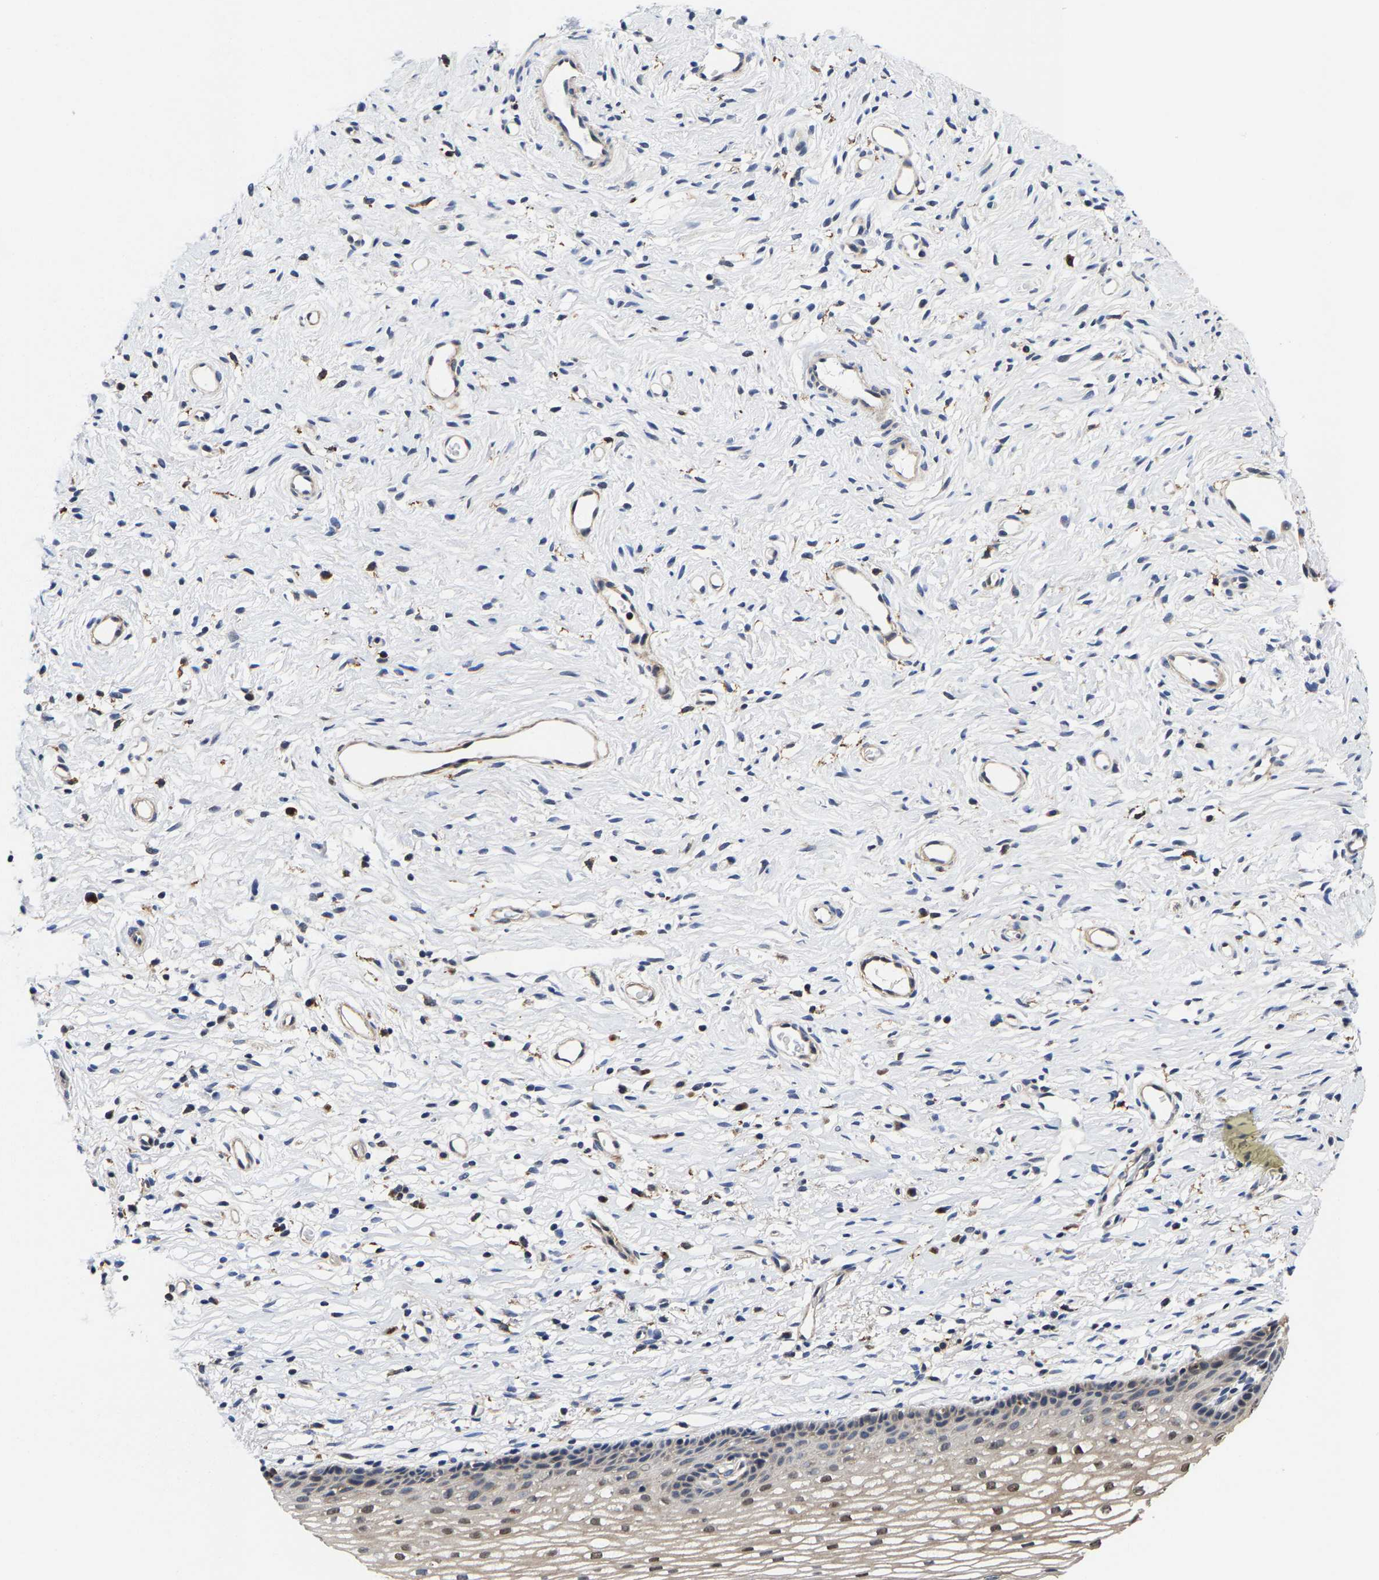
{"staining": {"intensity": "moderate", "quantity": ">75%", "location": "cytoplasmic/membranous"}, "tissue": "cervix", "cell_type": "Glandular cells", "image_type": "normal", "snomed": [{"axis": "morphology", "description": "Normal tissue, NOS"}, {"axis": "topography", "description": "Cervix"}], "caption": "Cervix stained with immunohistochemistry shows moderate cytoplasmic/membranous expression in approximately >75% of glandular cells.", "gene": "PFKFB3", "patient": {"sex": "female", "age": 77}}